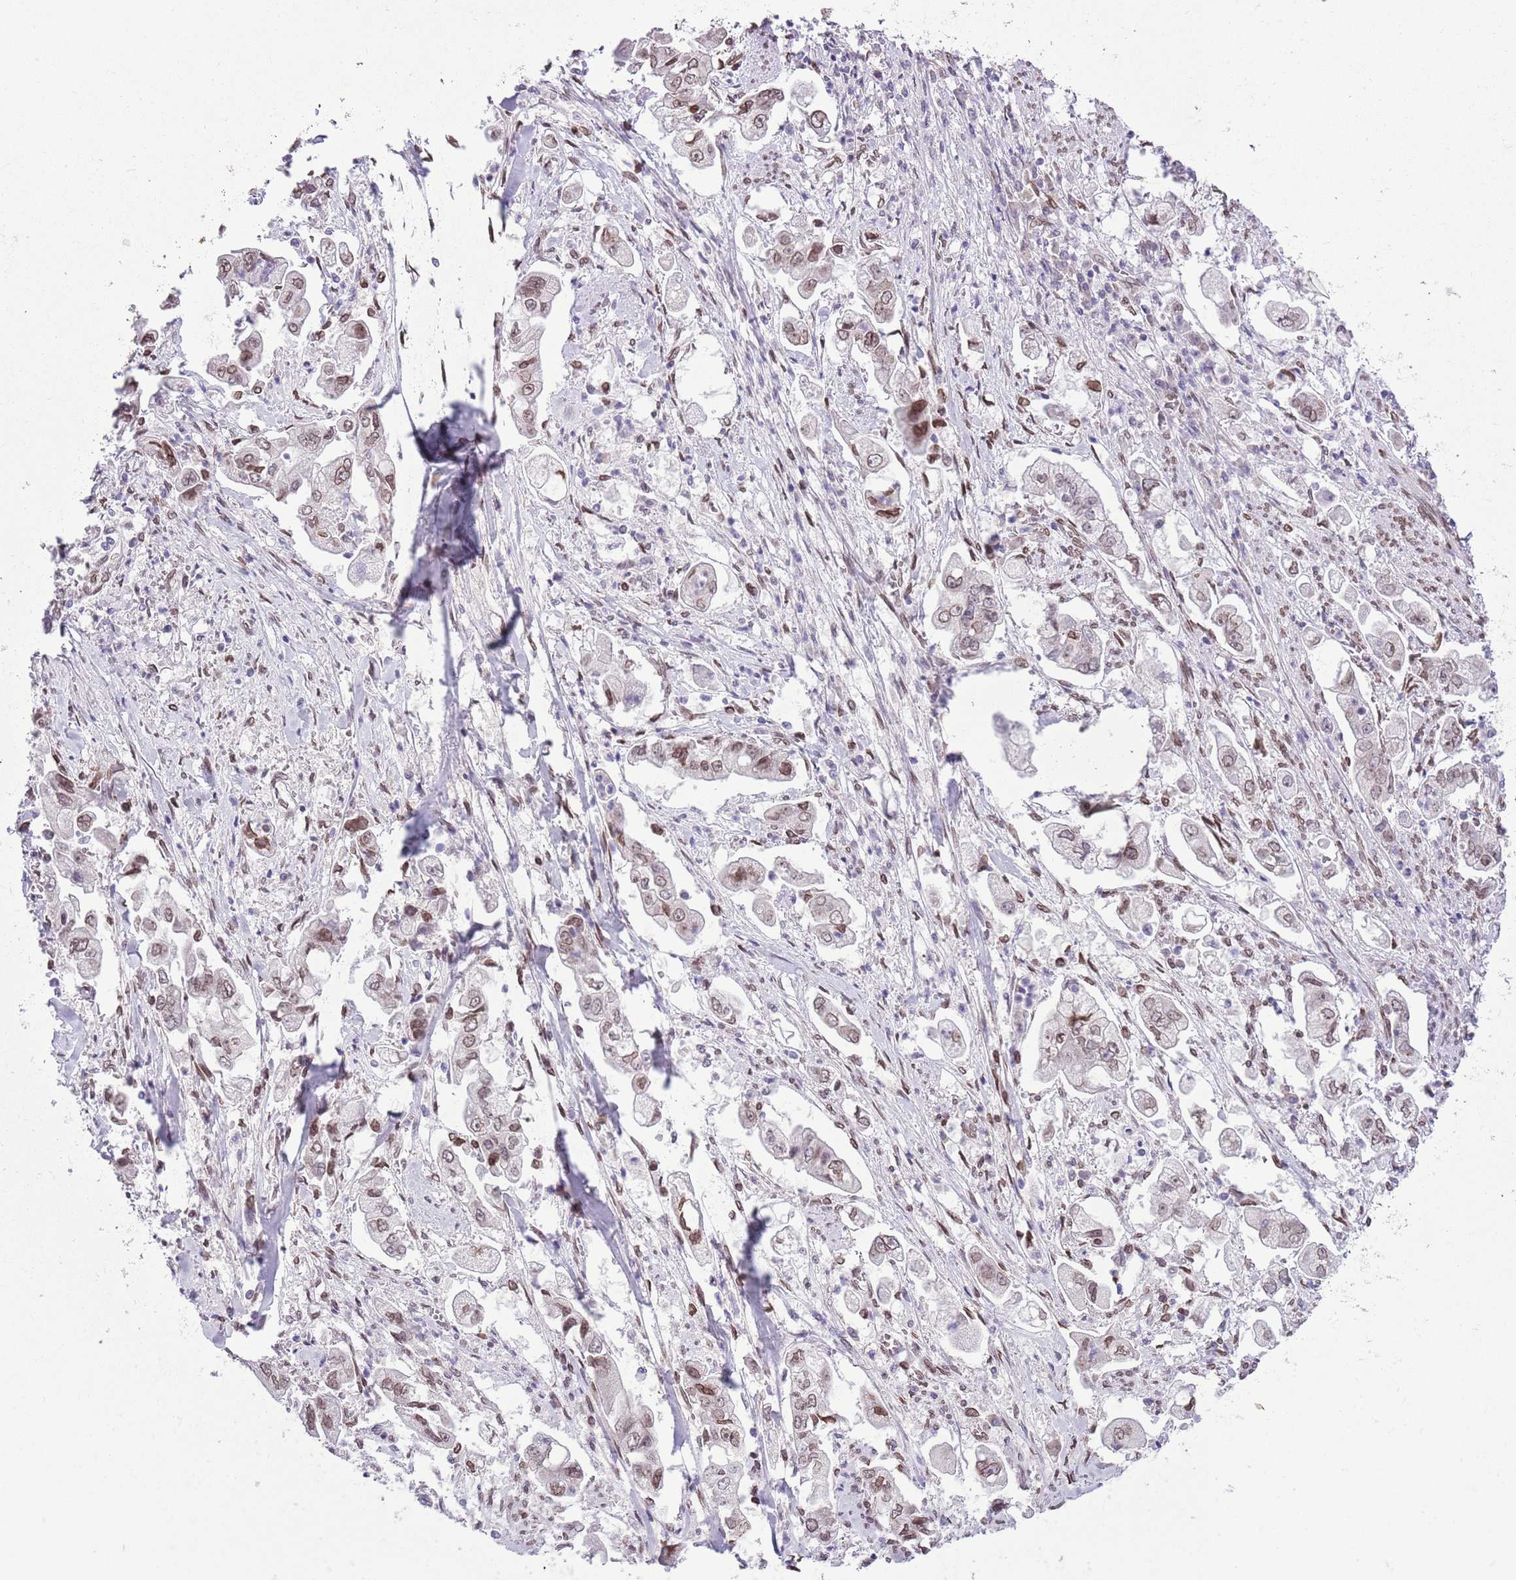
{"staining": {"intensity": "moderate", "quantity": "25%-75%", "location": "cytoplasmic/membranous,nuclear"}, "tissue": "stomach cancer", "cell_type": "Tumor cells", "image_type": "cancer", "snomed": [{"axis": "morphology", "description": "Adenocarcinoma, NOS"}, {"axis": "topography", "description": "Stomach"}], "caption": "Human stomach cancer (adenocarcinoma) stained with a protein marker exhibits moderate staining in tumor cells.", "gene": "ZGLP1", "patient": {"sex": "male", "age": 62}}